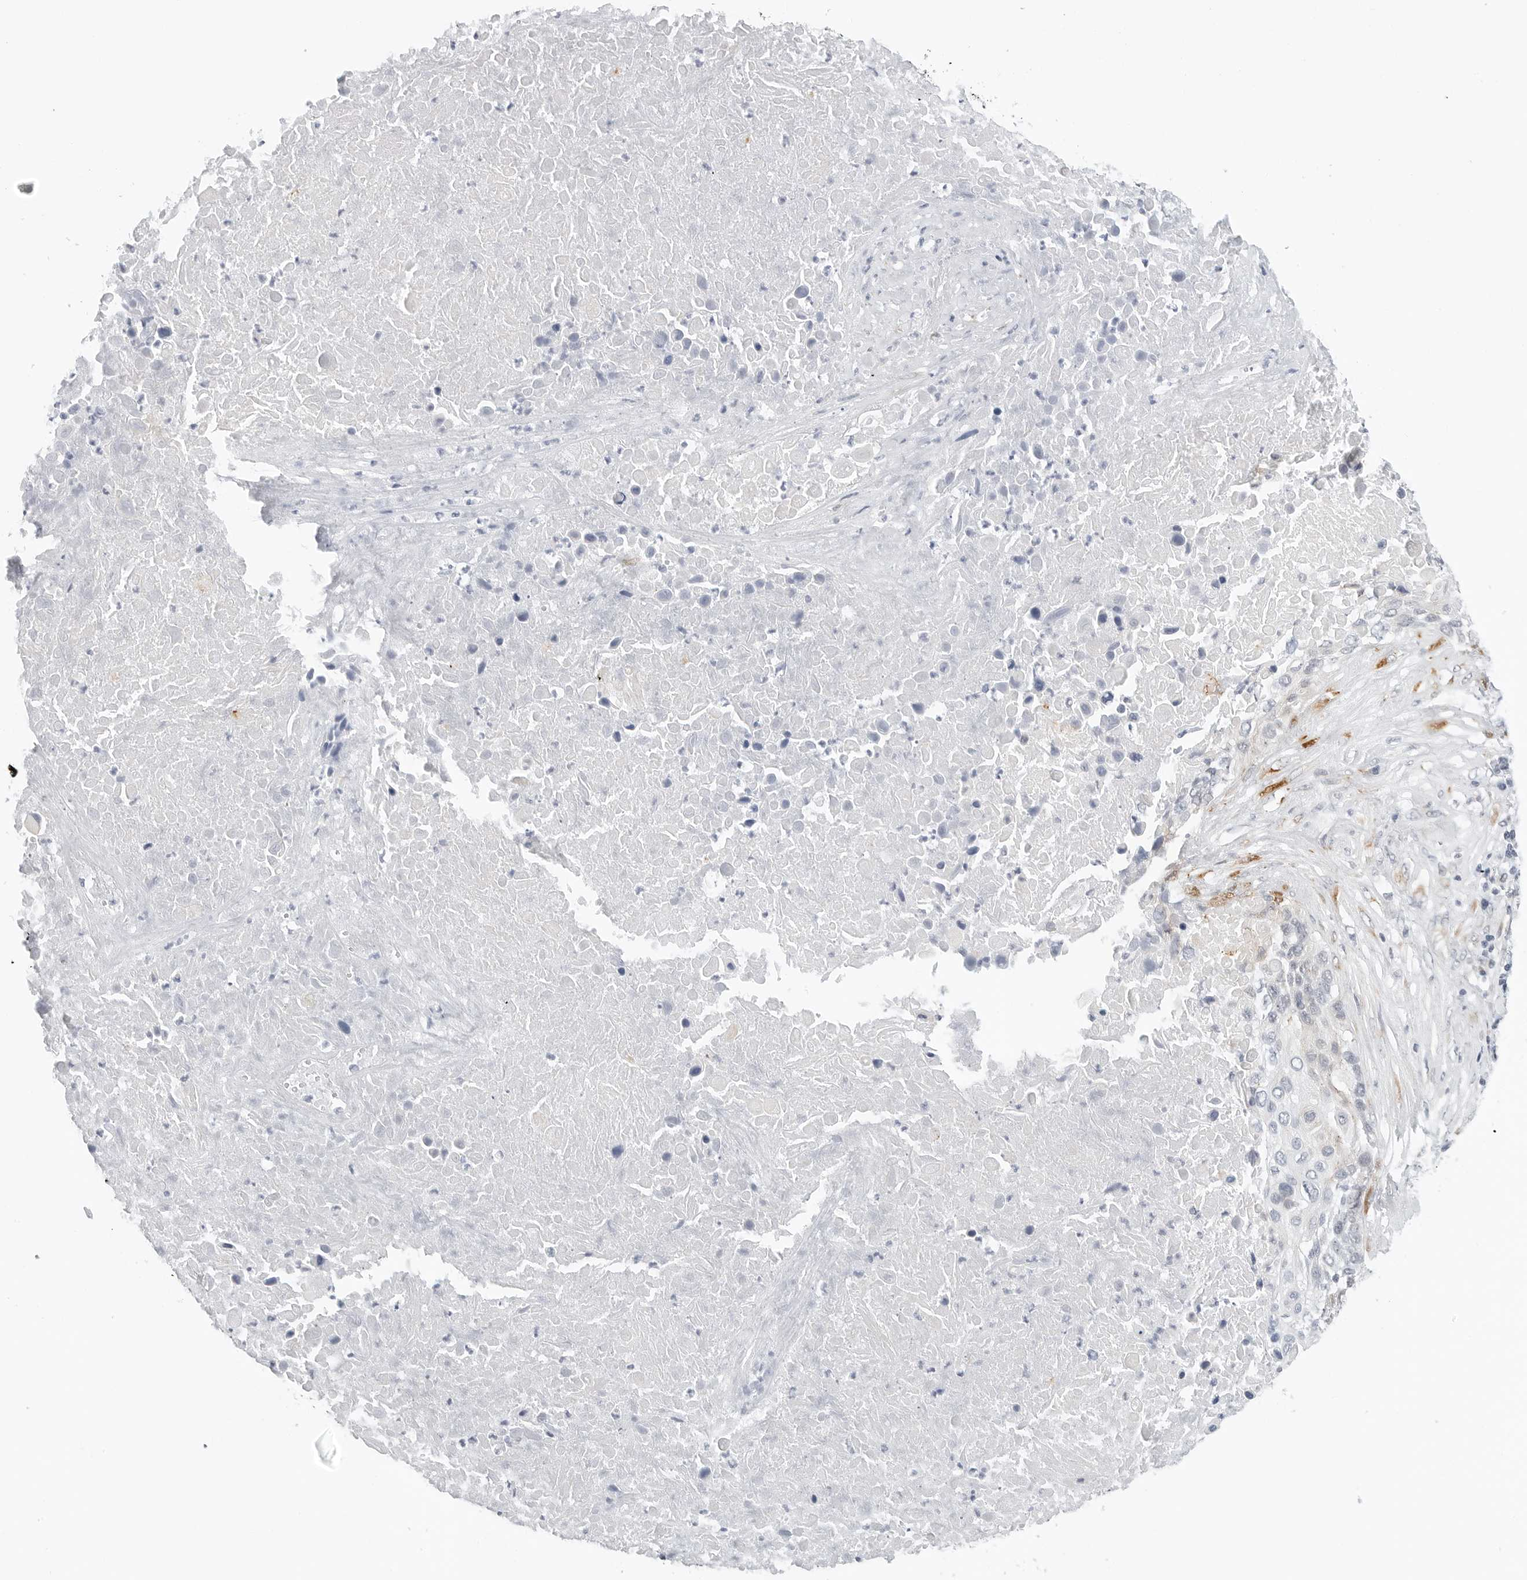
{"staining": {"intensity": "negative", "quantity": "none", "location": "none"}, "tissue": "lung cancer", "cell_type": "Tumor cells", "image_type": "cancer", "snomed": [{"axis": "morphology", "description": "Squamous cell carcinoma, NOS"}, {"axis": "topography", "description": "Lung"}], "caption": "The IHC image has no significant positivity in tumor cells of lung cancer tissue.", "gene": "TSEN2", "patient": {"sex": "male", "age": 66}}